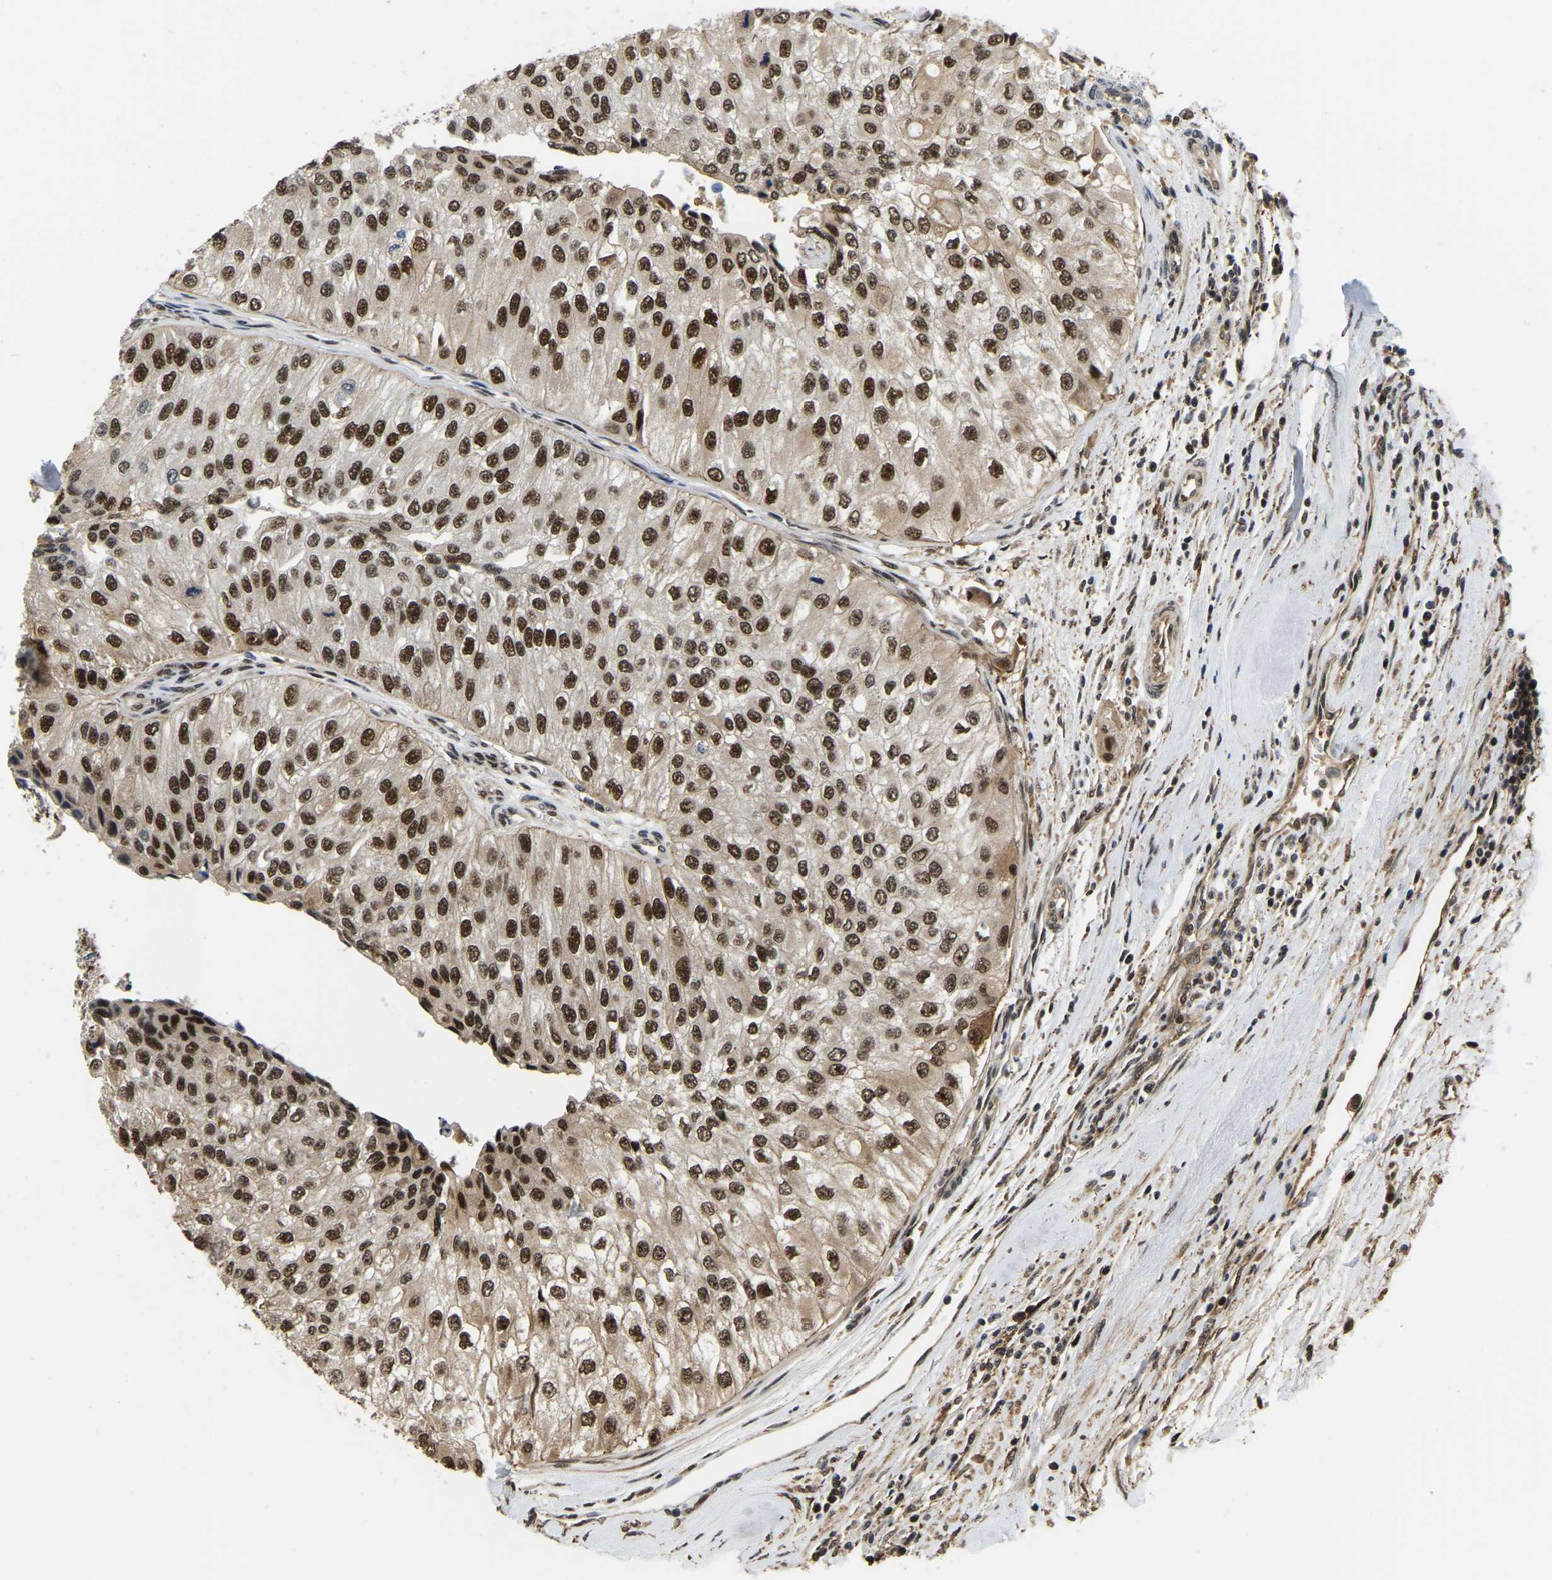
{"staining": {"intensity": "strong", "quantity": ">75%", "location": "nuclear"}, "tissue": "urothelial cancer", "cell_type": "Tumor cells", "image_type": "cancer", "snomed": [{"axis": "morphology", "description": "Urothelial carcinoma, High grade"}, {"axis": "topography", "description": "Kidney"}, {"axis": "topography", "description": "Urinary bladder"}], "caption": "DAB (3,3'-diaminobenzidine) immunohistochemical staining of urothelial cancer displays strong nuclear protein positivity in approximately >75% of tumor cells.", "gene": "CIAO1", "patient": {"sex": "male", "age": 77}}